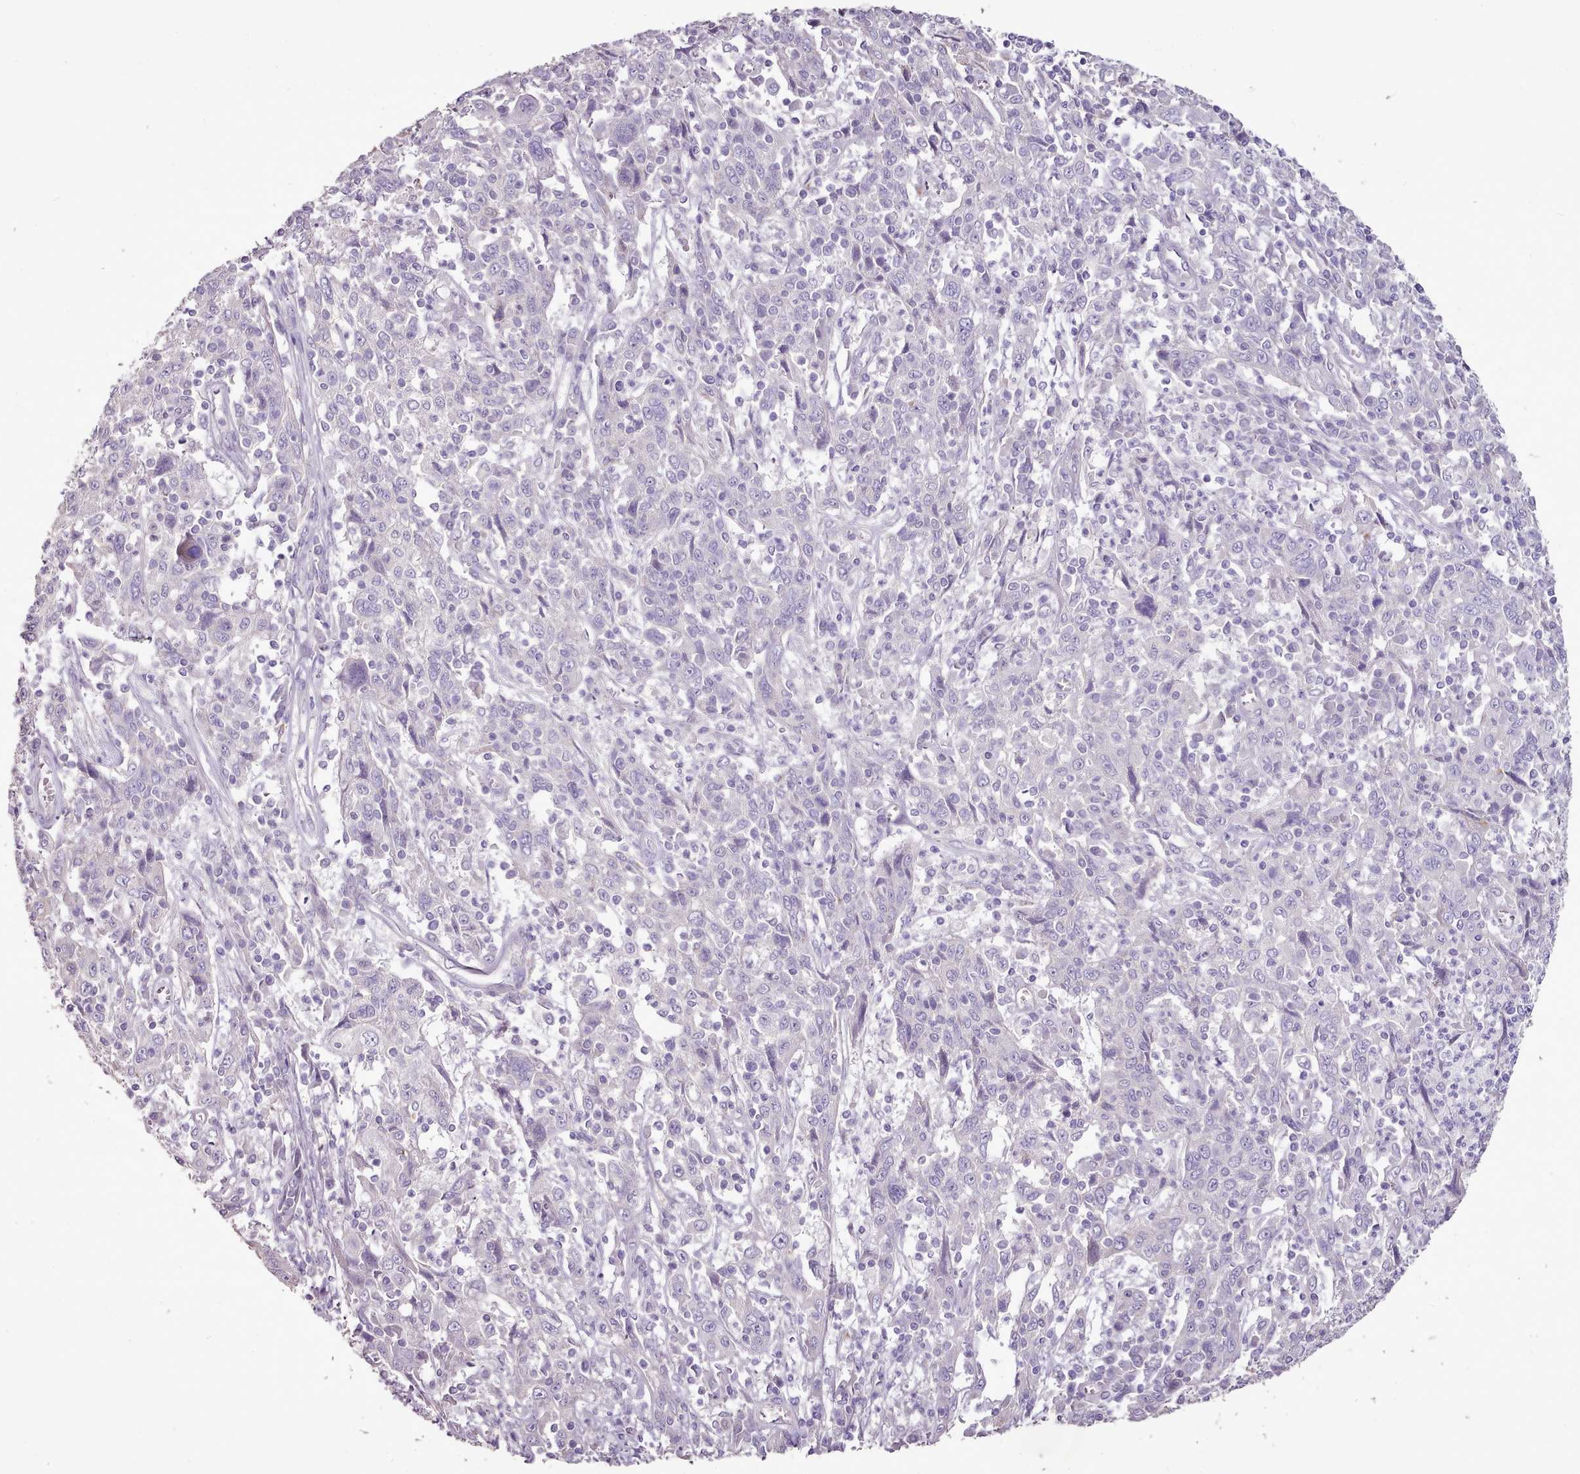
{"staining": {"intensity": "negative", "quantity": "none", "location": "none"}, "tissue": "cervical cancer", "cell_type": "Tumor cells", "image_type": "cancer", "snomed": [{"axis": "morphology", "description": "Squamous cell carcinoma, NOS"}, {"axis": "topography", "description": "Cervix"}], "caption": "Cervical cancer (squamous cell carcinoma) stained for a protein using immunohistochemistry shows no staining tumor cells.", "gene": "BLOC1S2", "patient": {"sex": "female", "age": 46}}